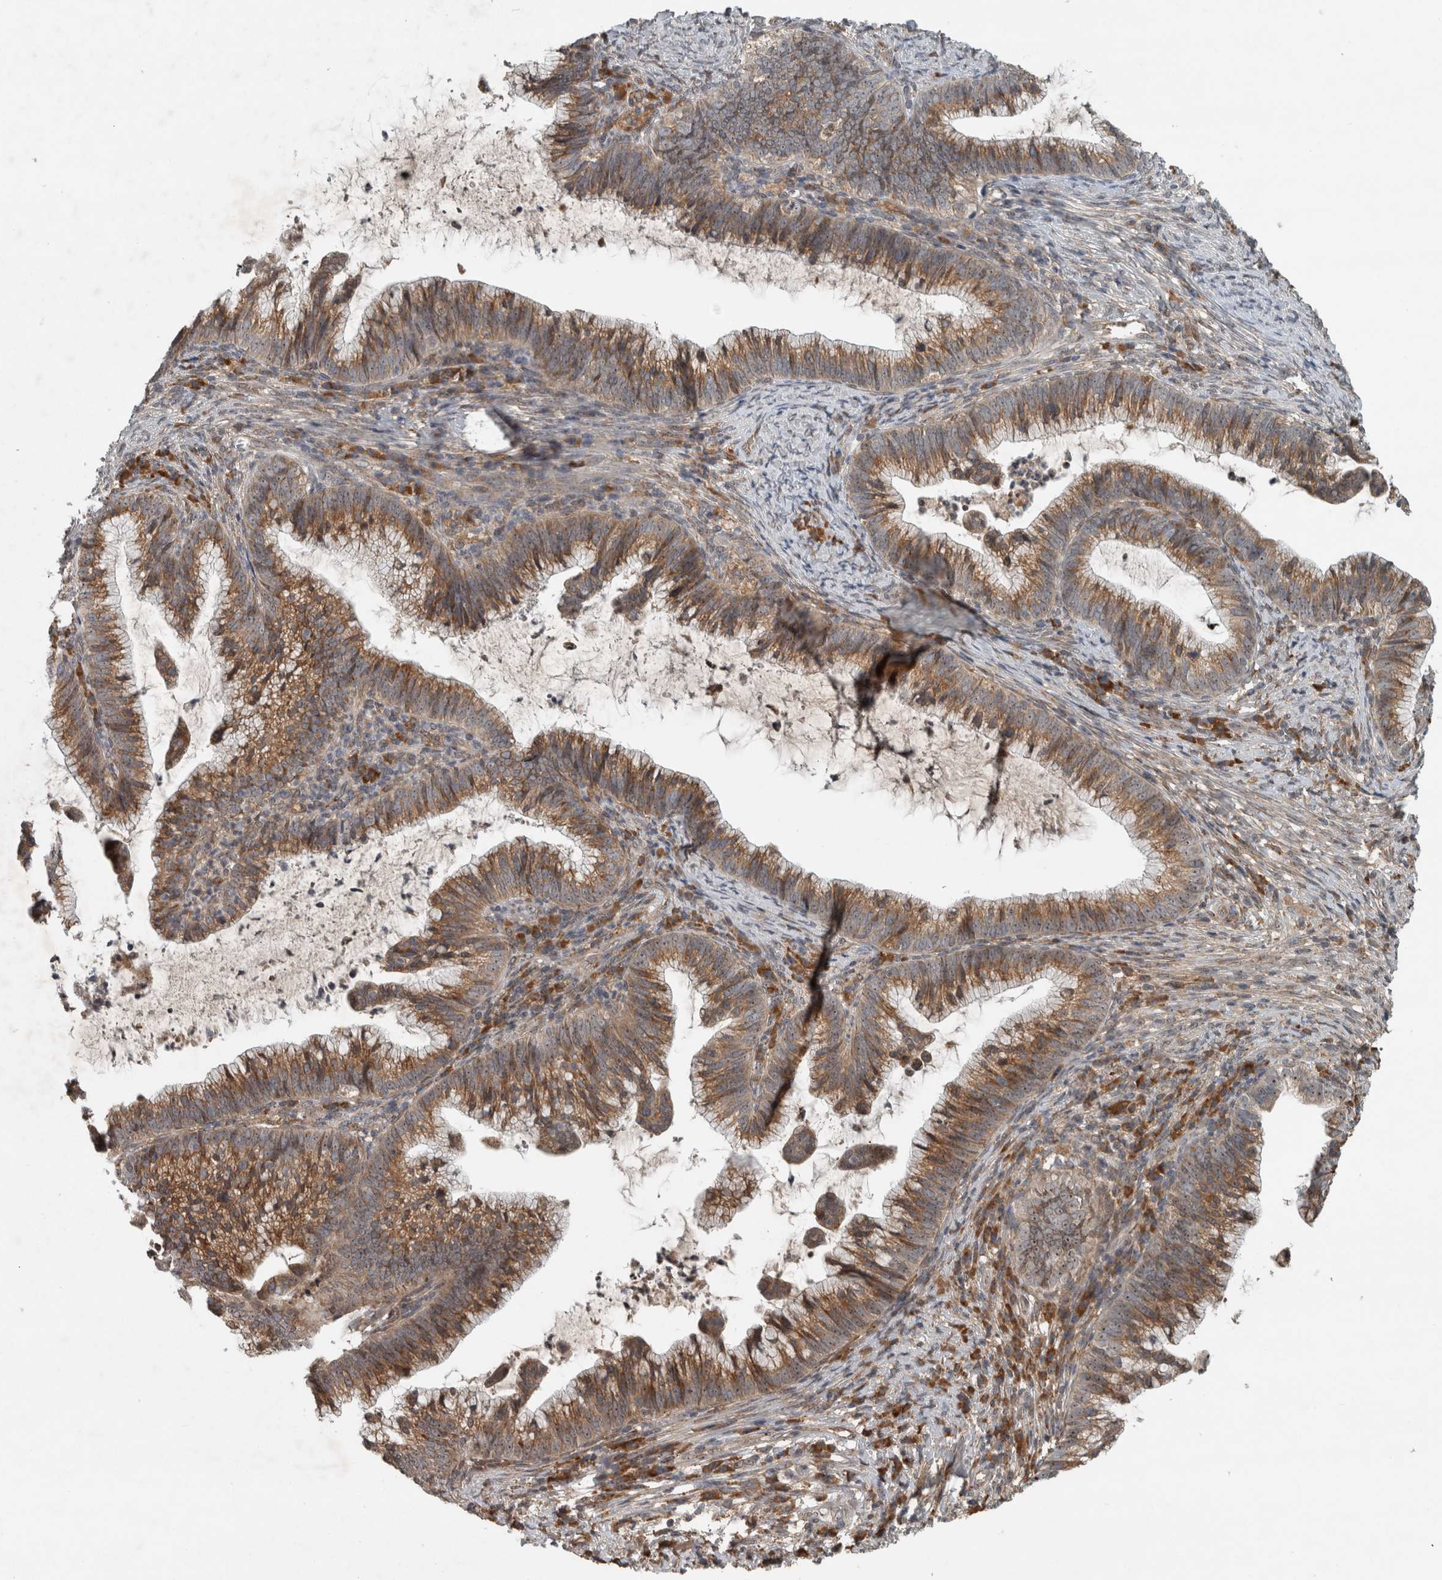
{"staining": {"intensity": "moderate", "quantity": ">75%", "location": "cytoplasmic/membranous"}, "tissue": "cervical cancer", "cell_type": "Tumor cells", "image_type": "cancer", "snomed": [{"axis": "morphology", "description": "Adenocarcinoma, NOS"}, {"axis": "topography", "description": "Cervix"}], "caption": "Immunohistochemistry (IHC) photomicrograph of neoplastic tissue: human cervical adenocarcinoma stained using immunohistochemistry (IHC) shows medium levels of moderate protein expression localized specifically in the cytoplasmic/membranous of tumor cells, appearing as a cytoplasmic/membranous brown color.", "gene": "GPR137B", "patient": {"sex": "female", "age": 36}}